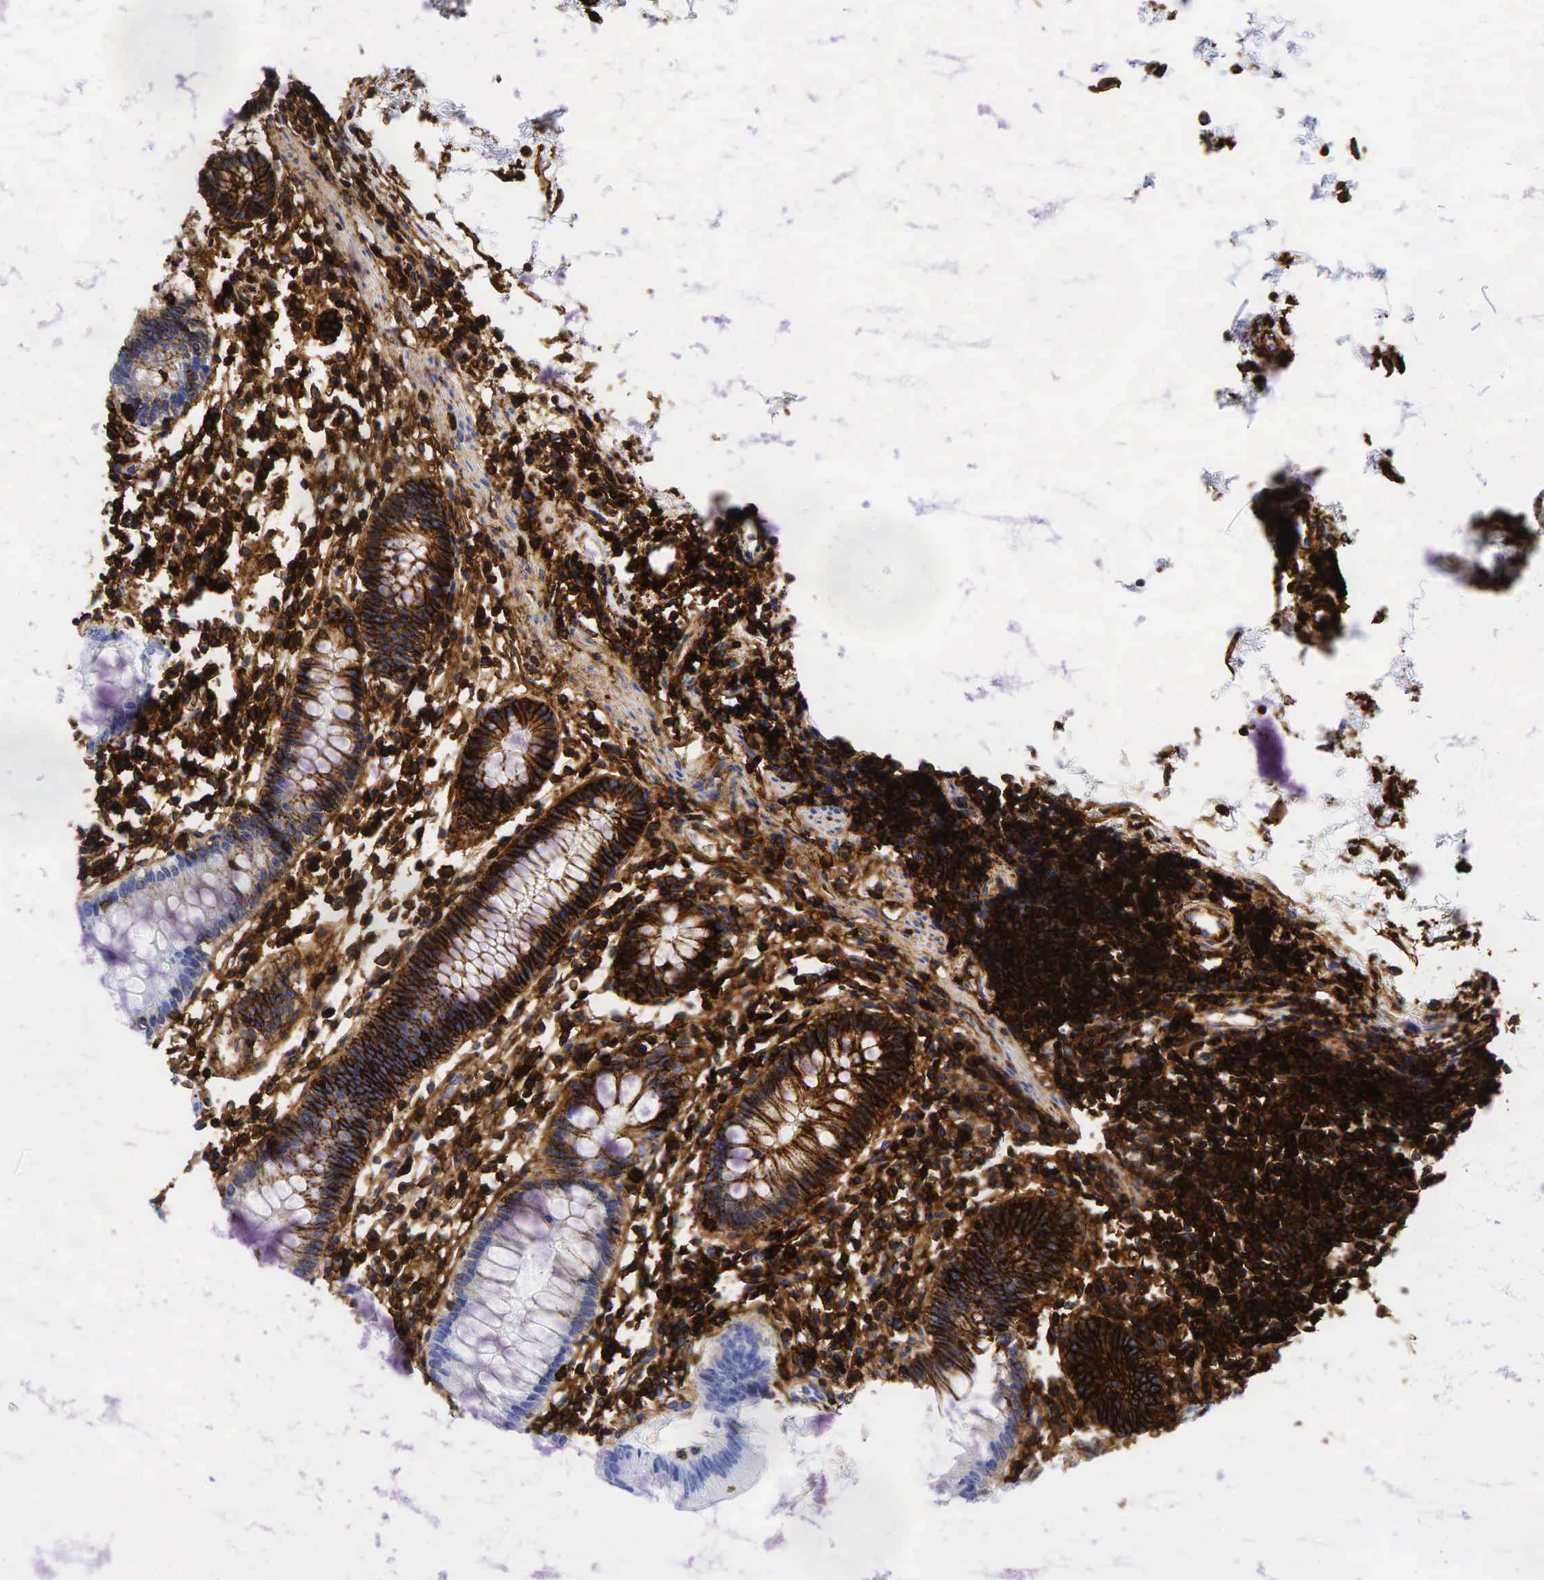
{"staining": {"intensity": "moderate", "quantity": ">75%", "location": "cytoplasmic/membranous"}, "tissue": "colon", "cell_type": "Endothelial cells", "image_type": "normal", "snomed": [{"axis": "morphology", "description": "Normal tissue, NOS"}, {"axis": "topography", "description": "Colon"}], "caption": "The photomicrograph exhibits immunohistochemical staining of benign colon. There is moderate cytoplasmic/membranous expression is present in about >75% of endothelial cells.", "gene": "CD44", "patient": {"sex": "female", "age": 55}}